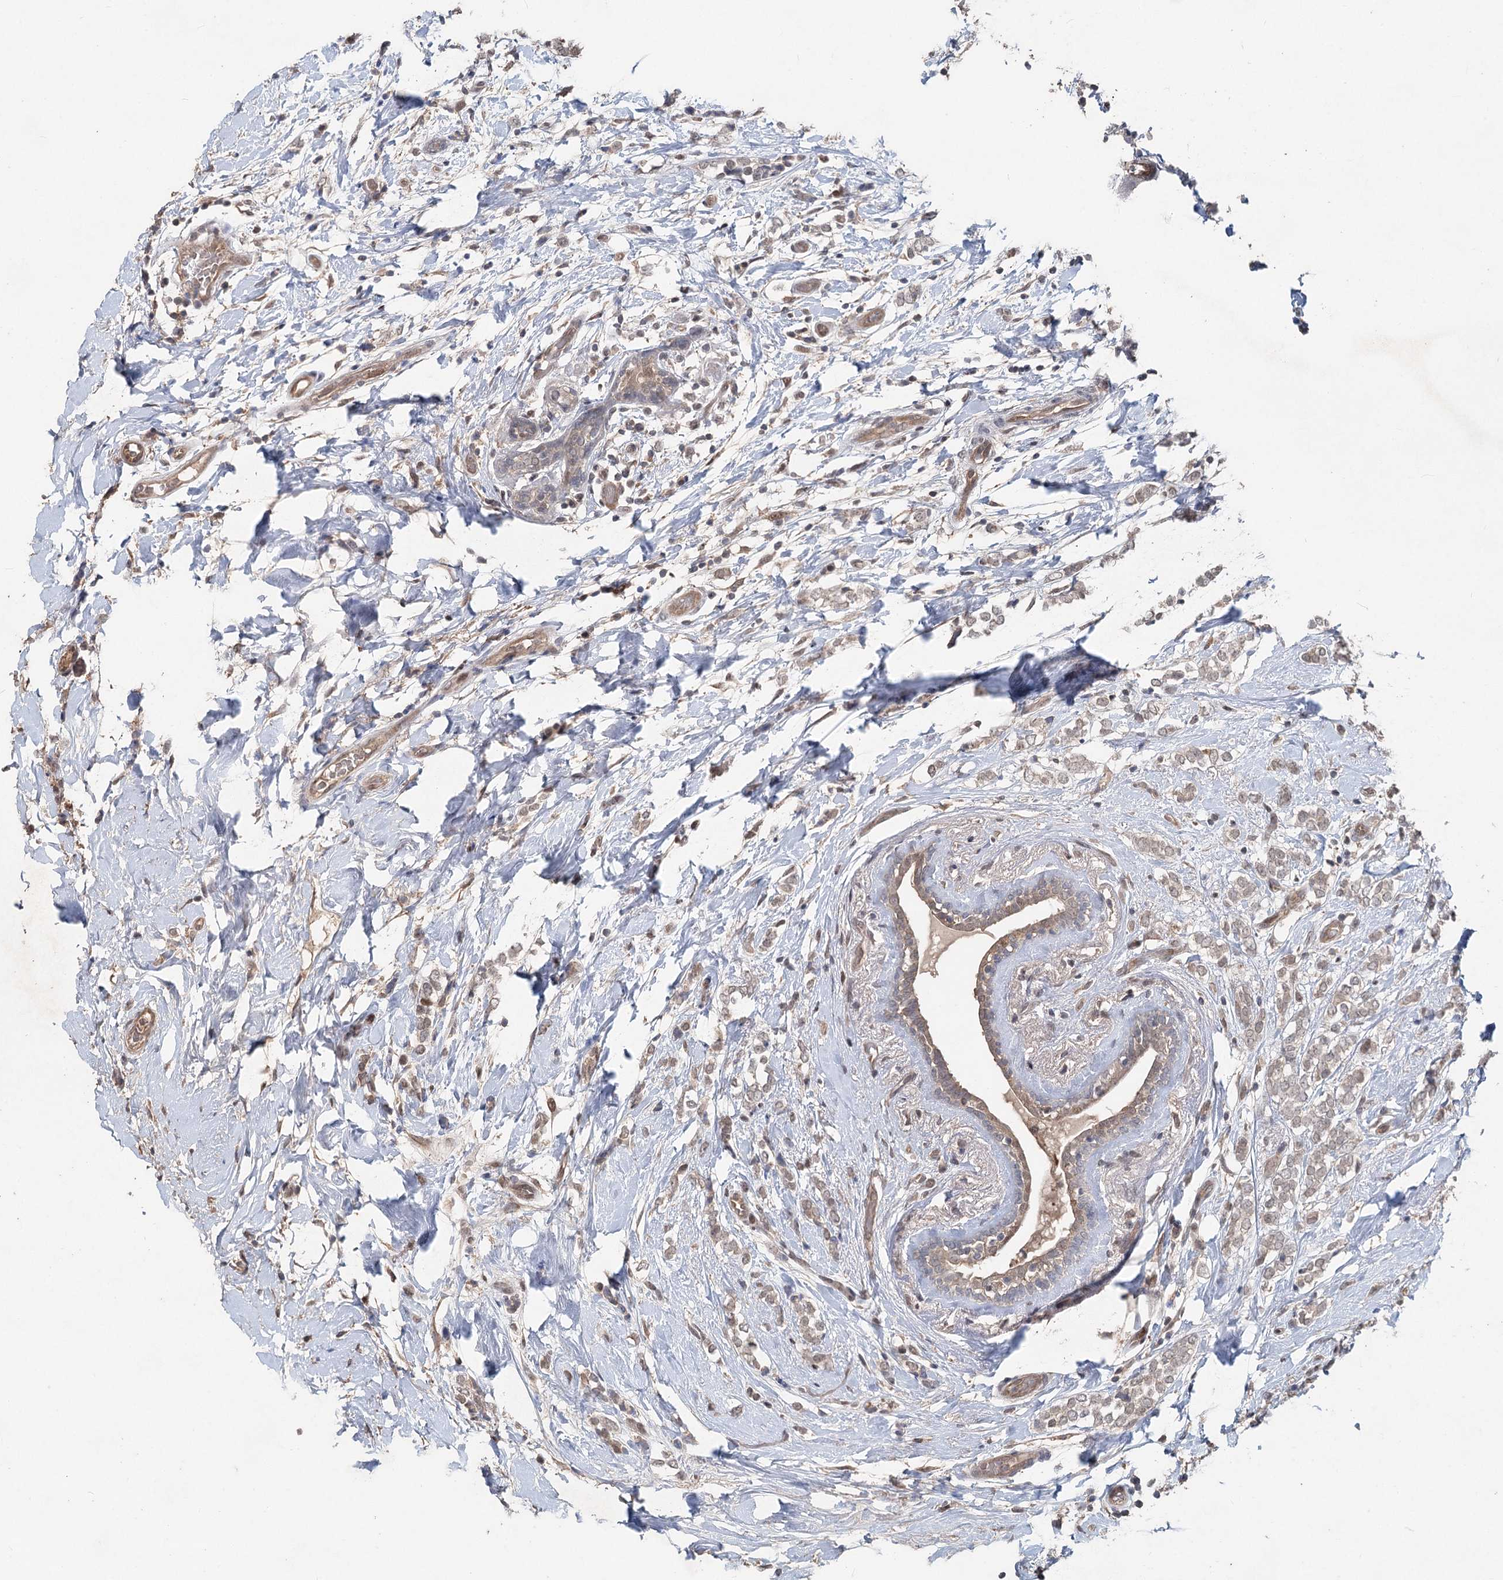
{"staining": {"intensity": "negative", "quantity": "none", "location": "none"}, "tissue": "breast cancer", "cell_type": "Tumor cells", "image_type": "cancer", "snomed": [{"axis": "morphology", "description": "Normal tissue, NOS"}, {"axis": "morphology", "description": "Lobular carcinoma"}, {"axis": "topography", "description": "Breast"}], "caption": "Tumor cells are negative for protein expression in human breast cancer.", "gene": "FBXO7", "patient": {"sex": "female", "age": 47}}